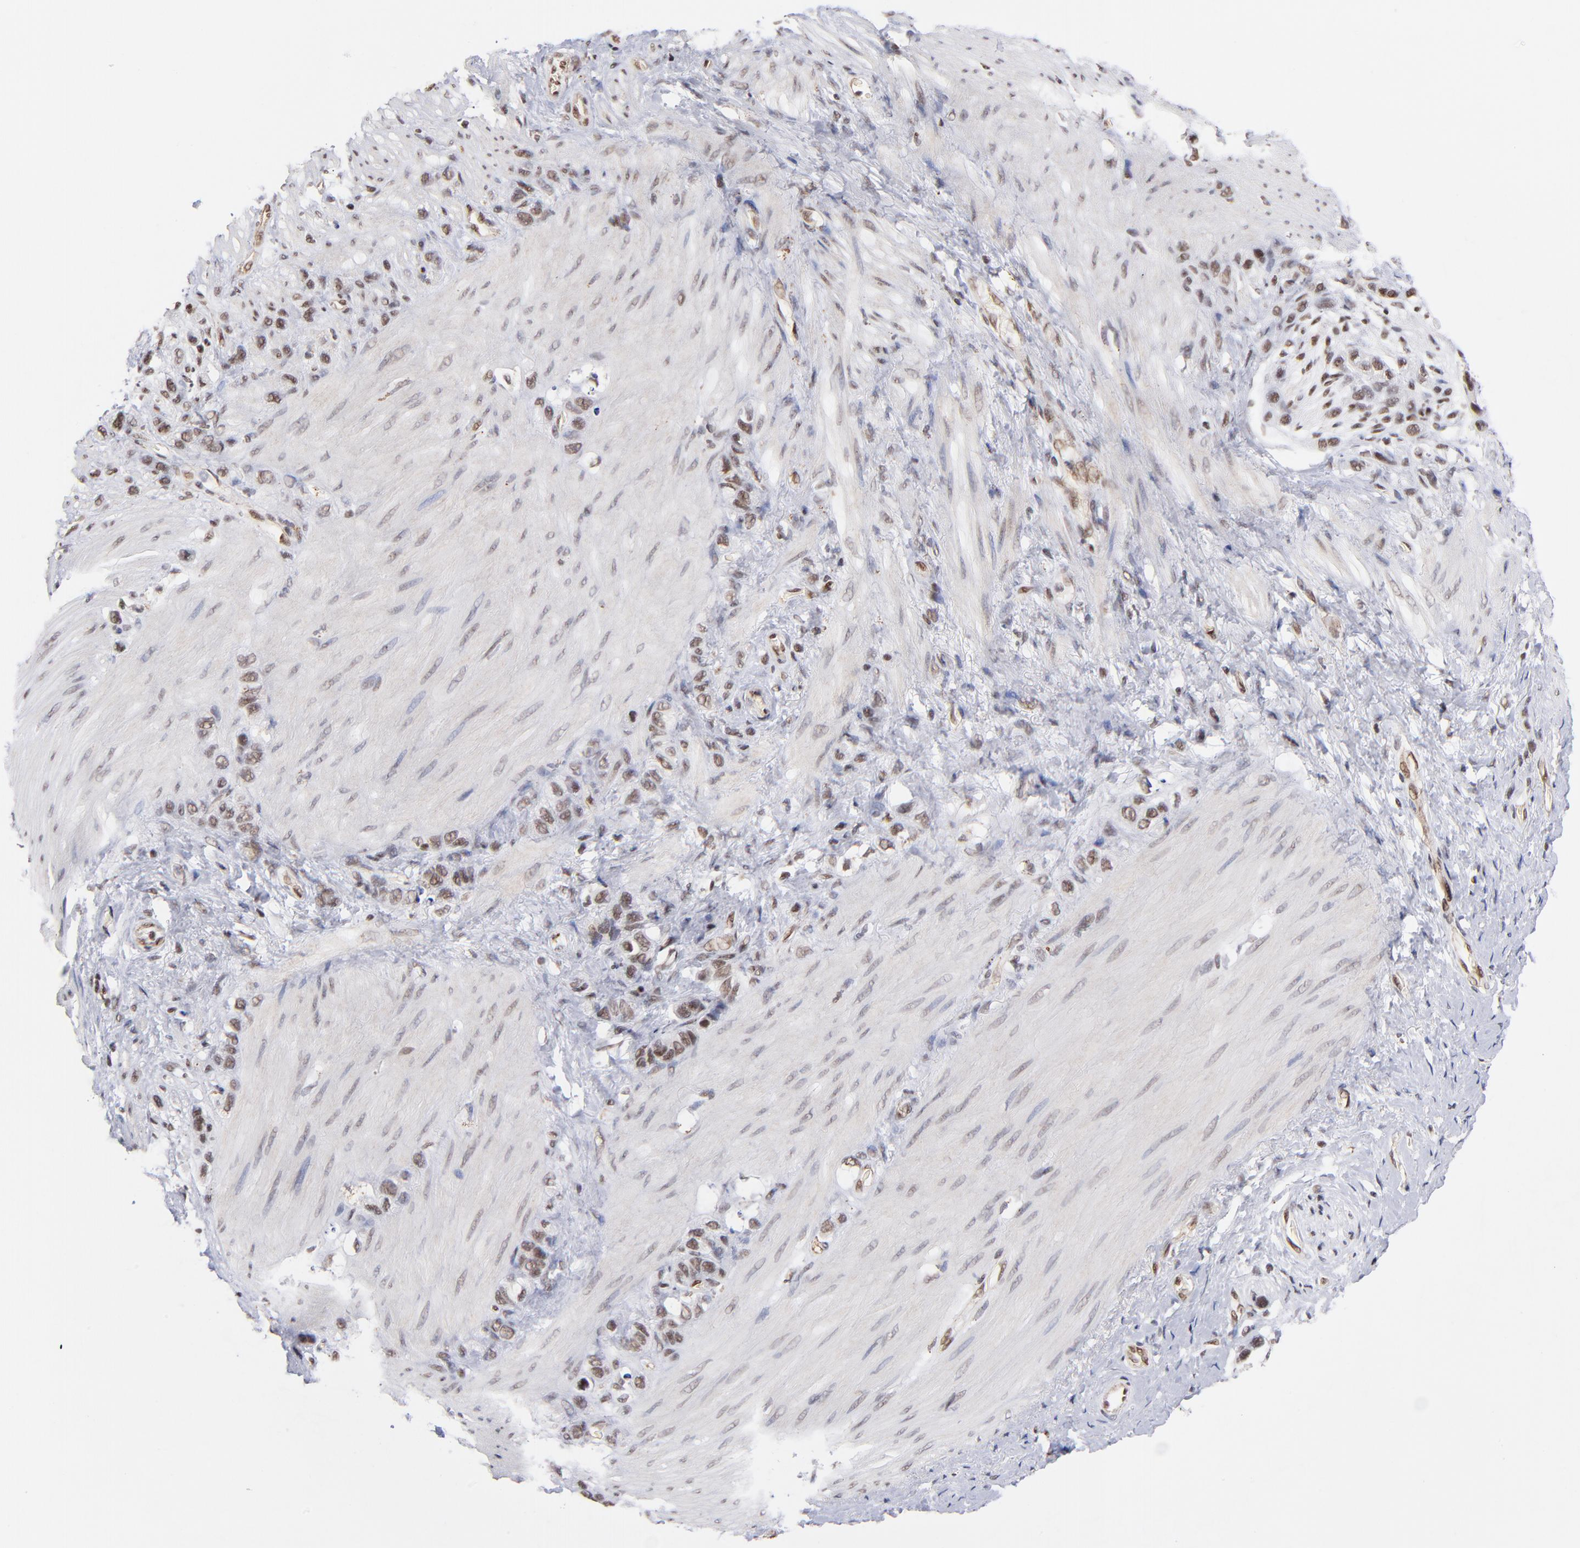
{"staining": {"intensity": "weak", "quantity": ">75%", "location": "nuclear"}, "tissue": "stomach cancer", "cell_type": "Tumor cells", "image_type": "cancer", "snomed": [{"axis": "morphology", "description": "Normal tissue, NOS"}, {"axis": "morphology", "description": "Adenocarcinoma, NOS"}, {"axis": "morphology", "description": "Adenocarcinoma, High grade"}, {"axis": "topography", "description": "Stomach, upper"}, {"axis": "topography", "description": "Stomach"}], "caption": "Adenocarcinoma (stomach) stained with DAB immunohistochemistry demonstrates low levels of weak nuclear staining in approximately >75% of tumor cells.", "gene": "GABPA", "patient": {"sex": "female", "age": 65}}